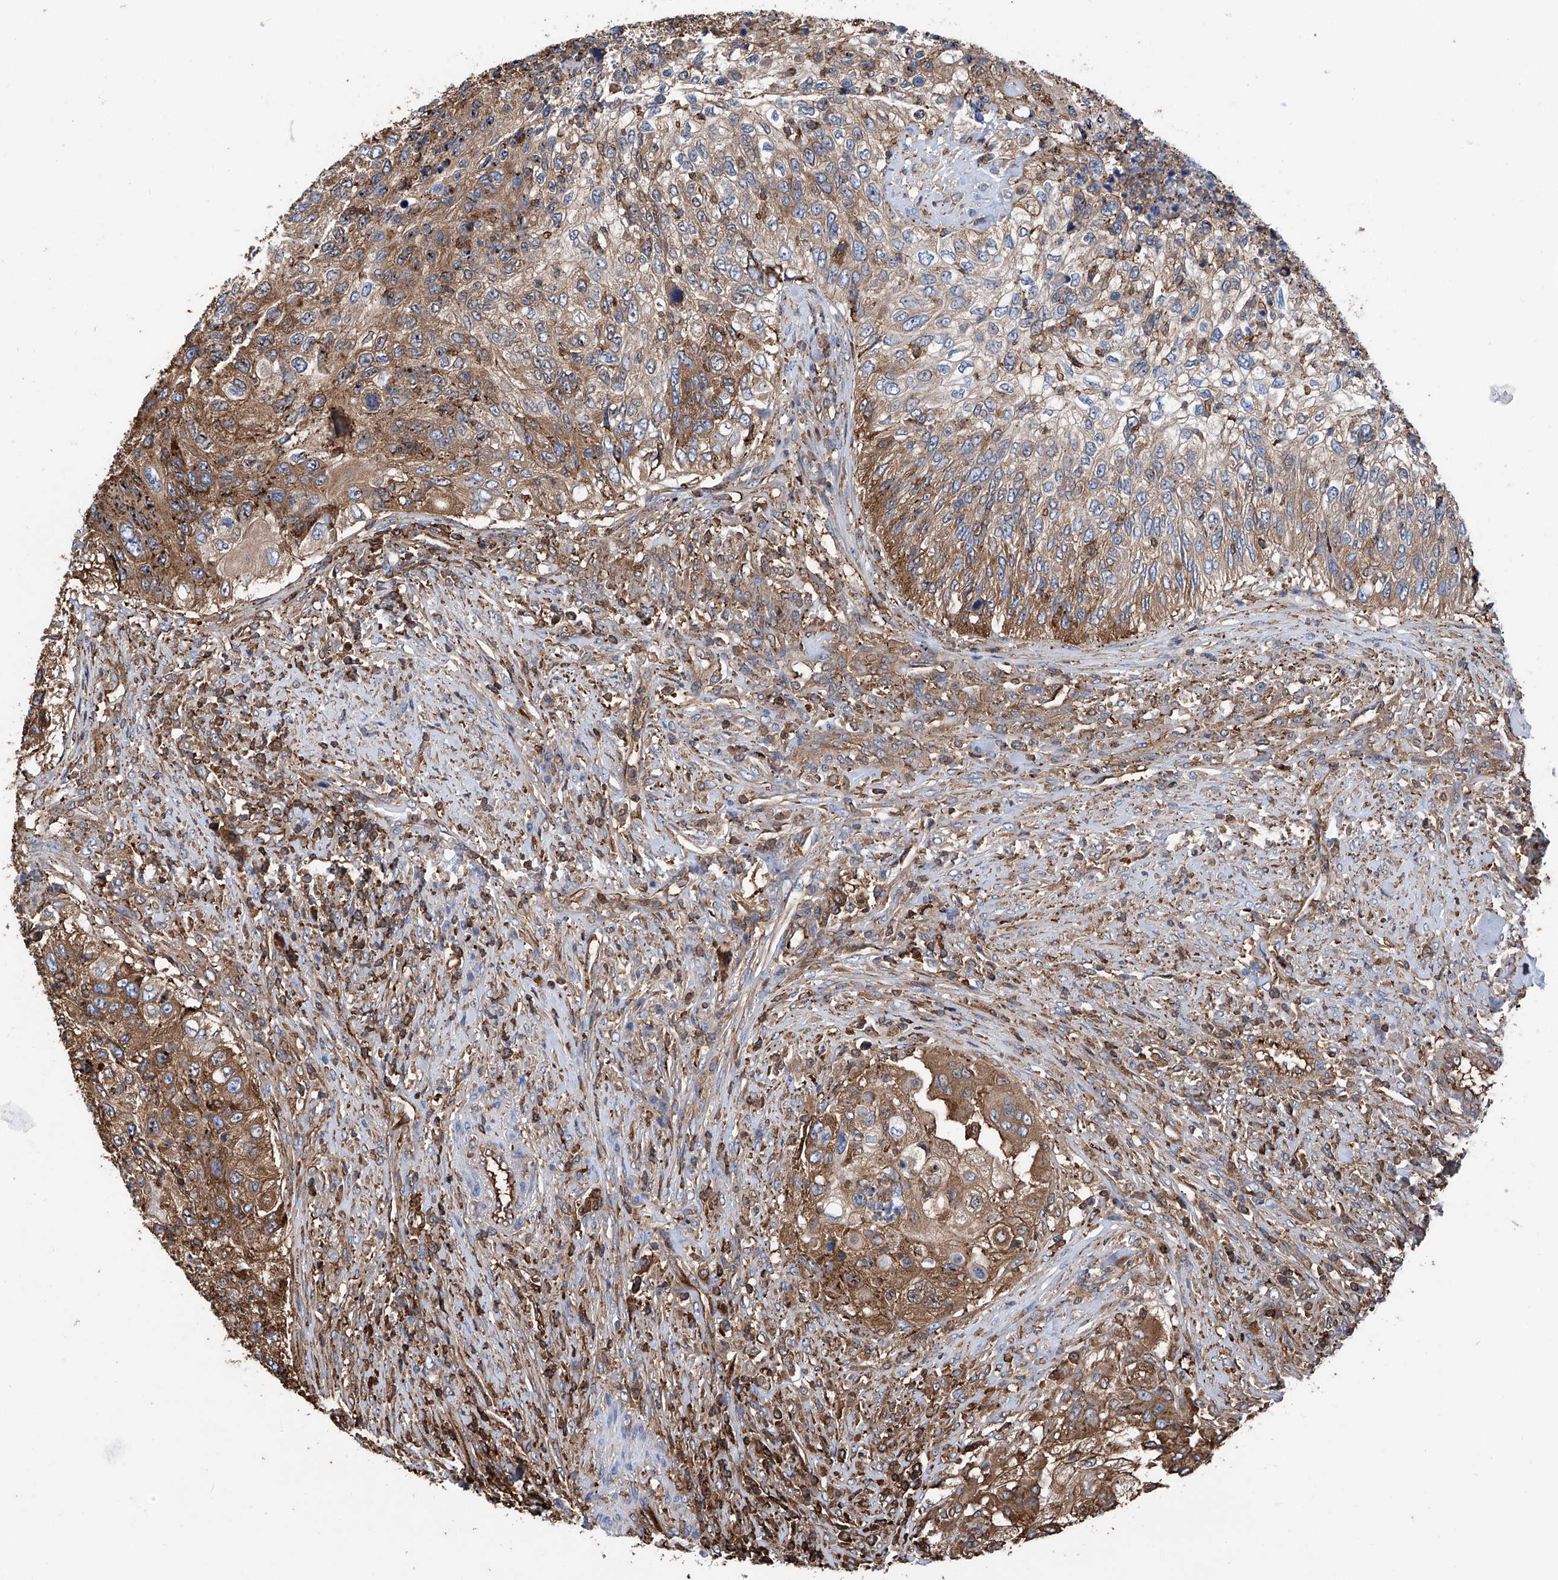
{"staining": {"intensity": "moderate", "quantity": ">75%", "location": "cytoplasmic/membranous"}, "tissue": "urothelial cancer", "cell_type": "Tumor cells", "image_type": "cancer", "snomed": [{"axis": "morphology", "description": "Urothelial carcinoma, High grade"}, {"axis": "topography", "description": "Urinary bladder"}], "caption": "Urothelial carcinoma (high-grade) stained with IHC demonstrates moderate cytoplasmic/membranous expression in about >75% of tumor cells. The staining was performed using DAB, with brown indicating positive protein expression. Nuclei are stained blue with hematoxylin.", "gene": "ZNF484", "patient": {"sex": "female", "age": 60}}